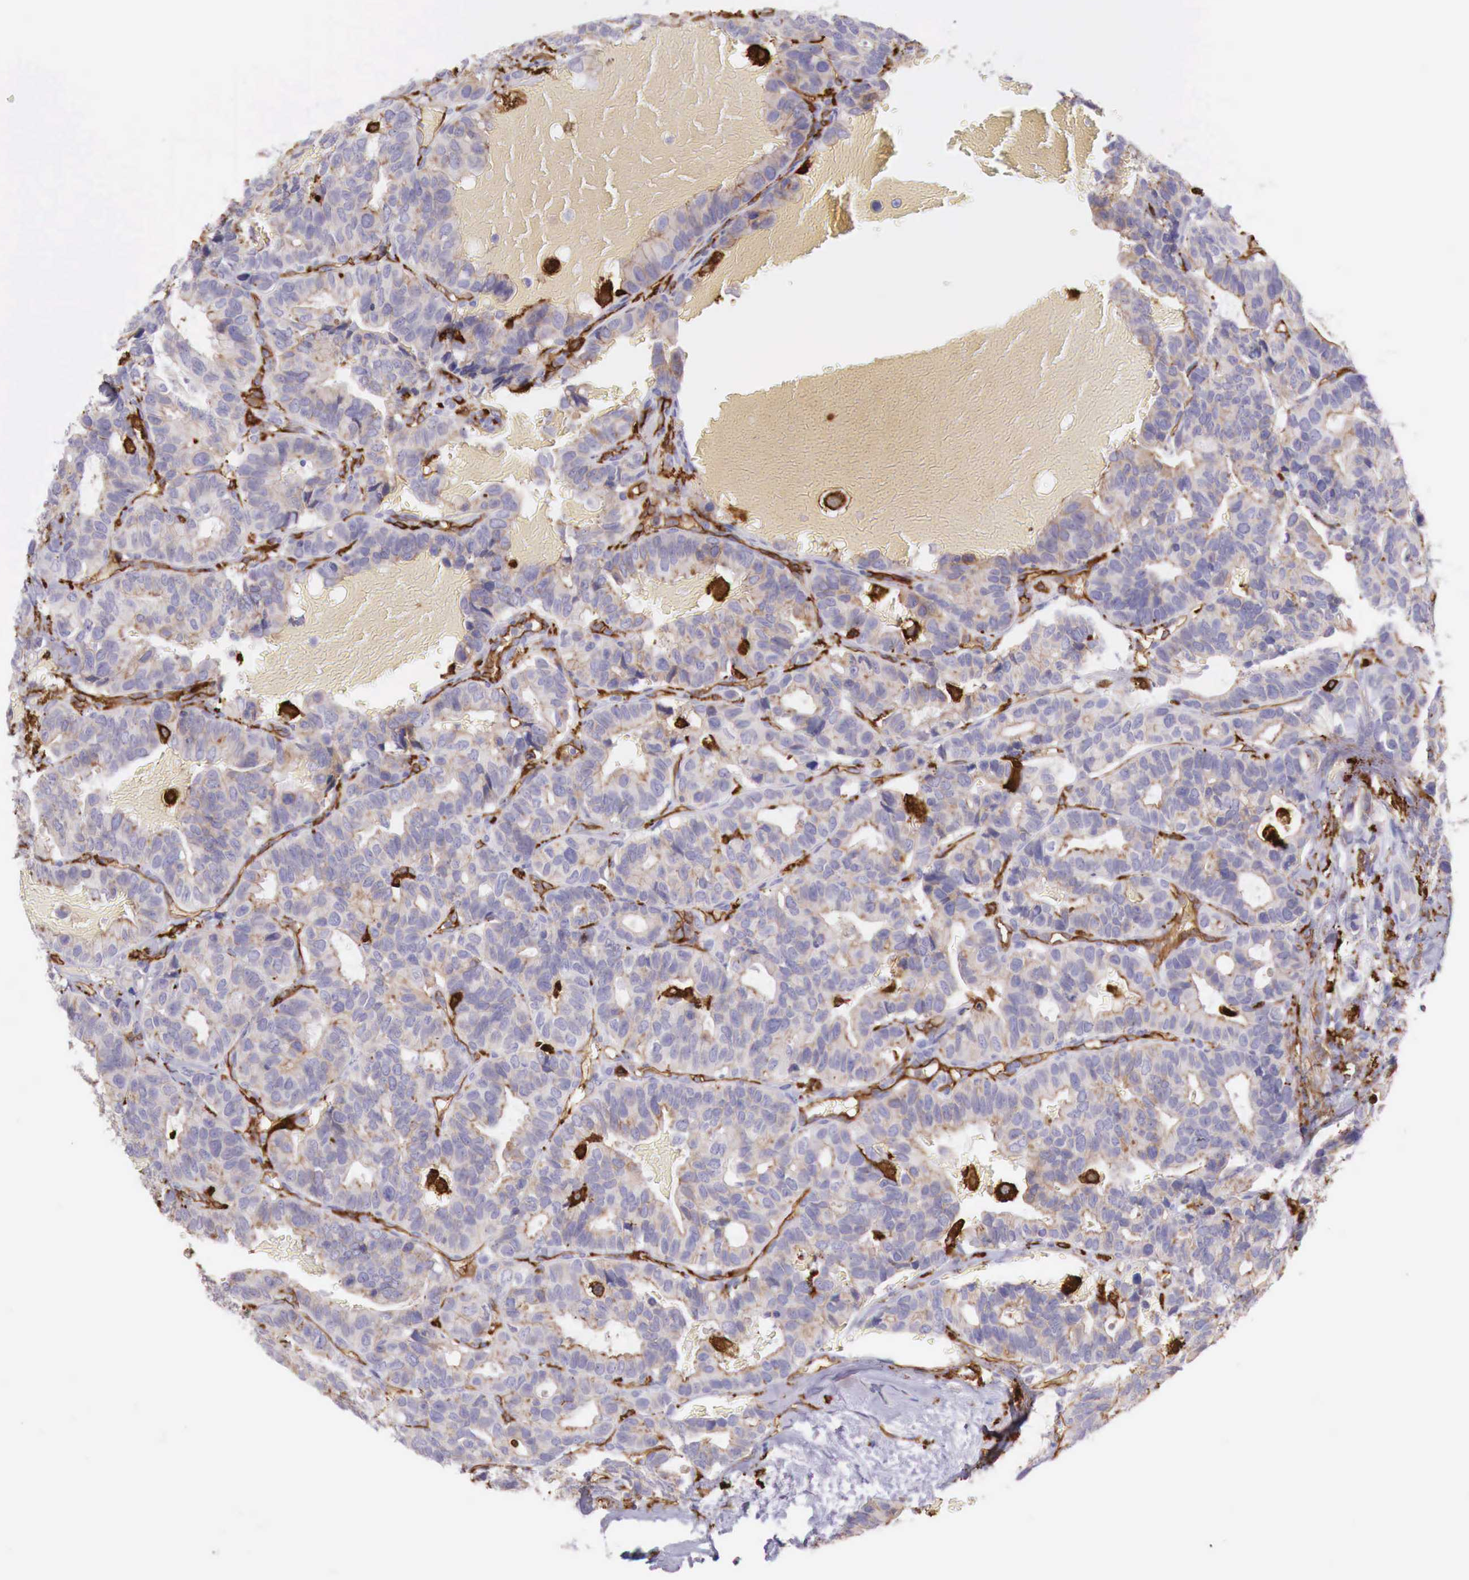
{"staining": {"intensity": "weak", "quantity": ">75%", "location": "cytoplasmic/membranous"}, "tissue": "breast cancer", "cell_type": "Tumor cells", "image_type": "cancer", "snomed": [{"axis": "morphology", "description": "Duct carcinoma"}, {"axis": "topography", "description": "Breast"}], "caption": "Breast infiltrating ductal carcinoma stained for a protein demonstrates weak cytoplasmic/membranous positivity in tumor cells.", "gene": "MSR1", "patient": {"sex": "female", "age": 69}}